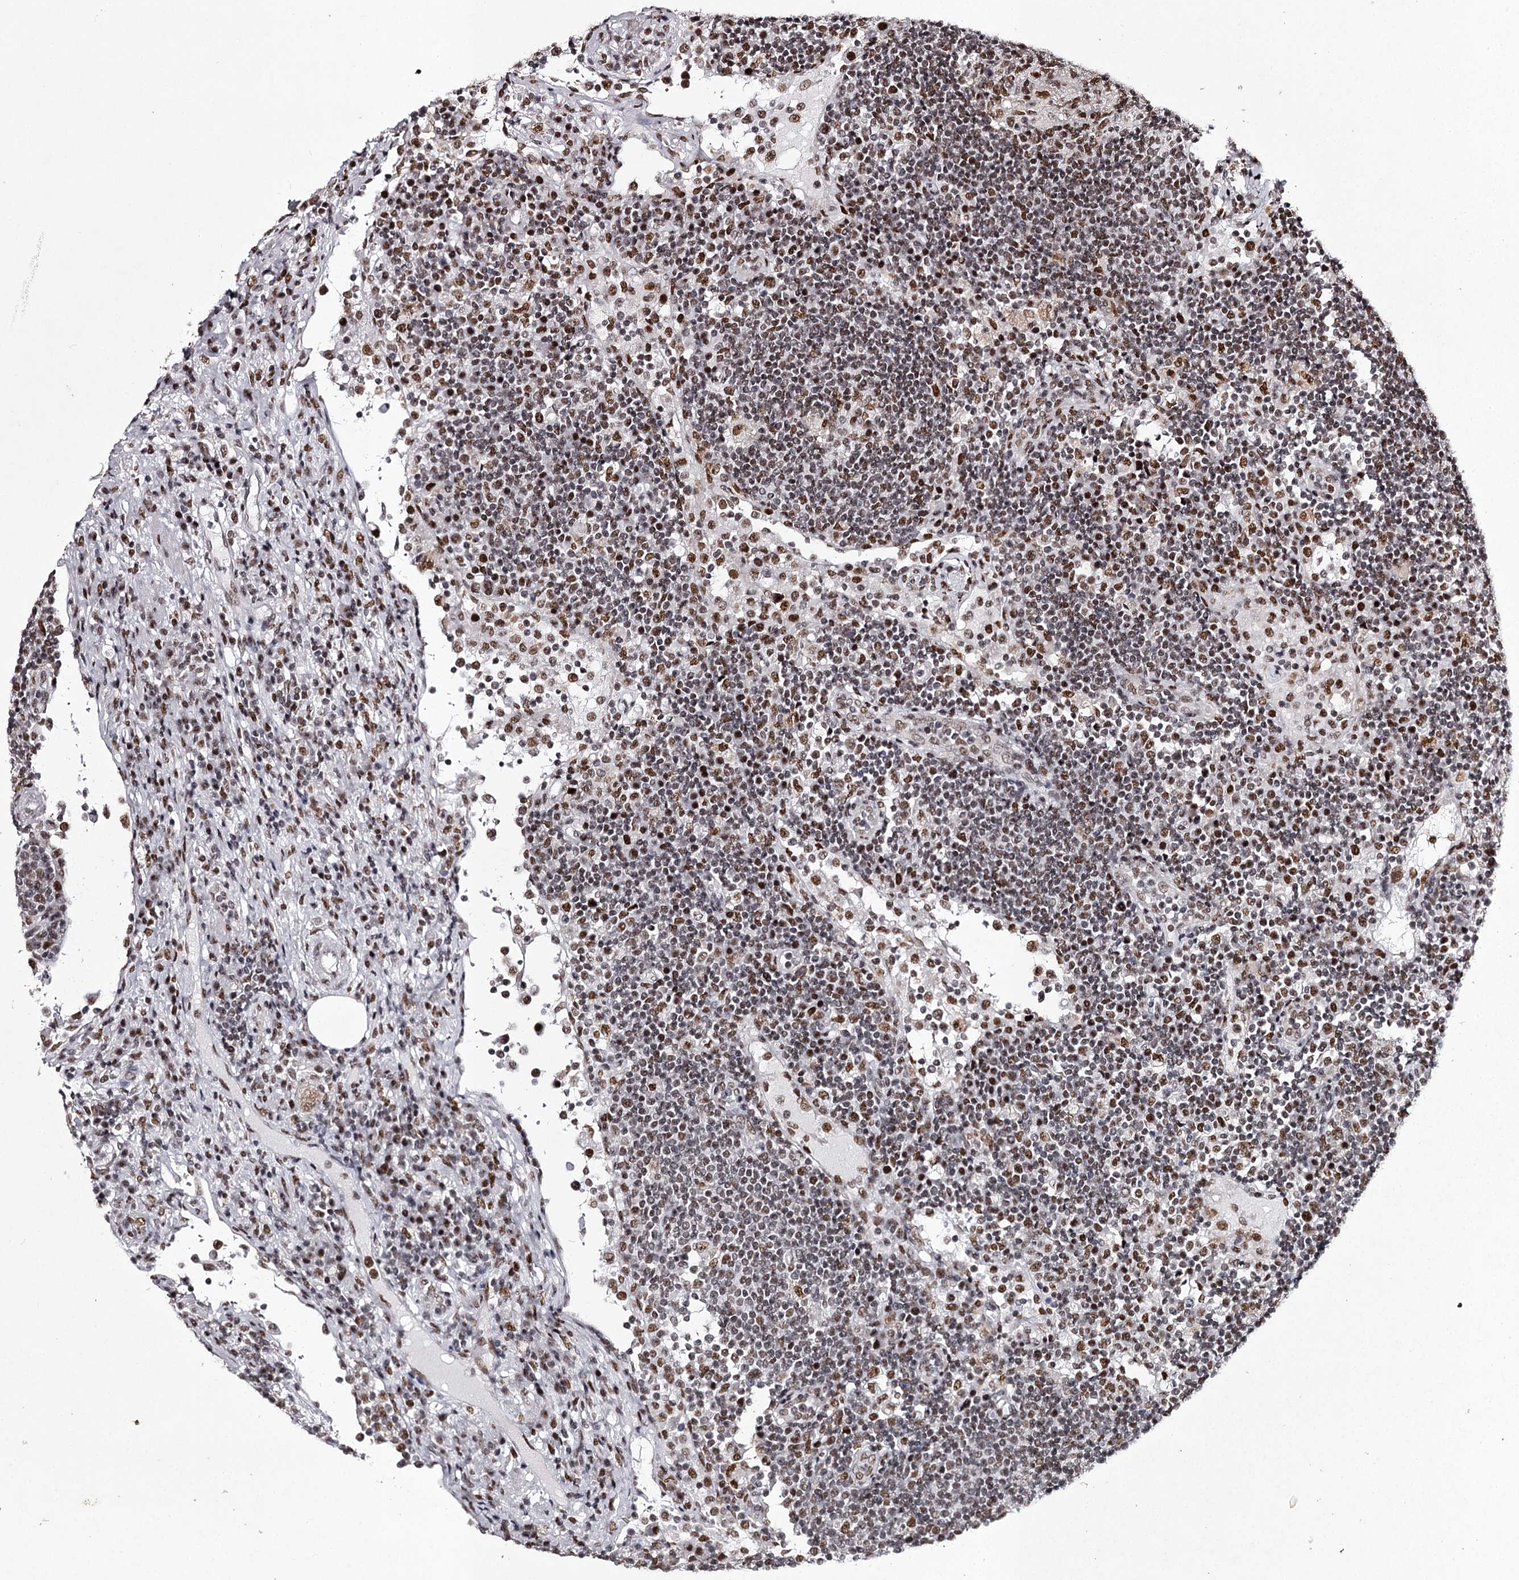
{"staining": {"intensity": "moderate", "quantity": ">75%", "location": "nuclear"}, "tissue": "lymph node", "cell_type": "Germinal center cells", "image_type": "normal", "snomed": [{"axis": "morphology", "description": "Normal tissue, NOS"}, {"axis": "topography", "description": "Lymph node"}], "caption": "Protein staining of unremarkable lymph node exhibits moderate nuclear staining in about >75% of germinal center cells.", "gene": "PSPC1", "patient": {"sex": "female", "age": 53}}